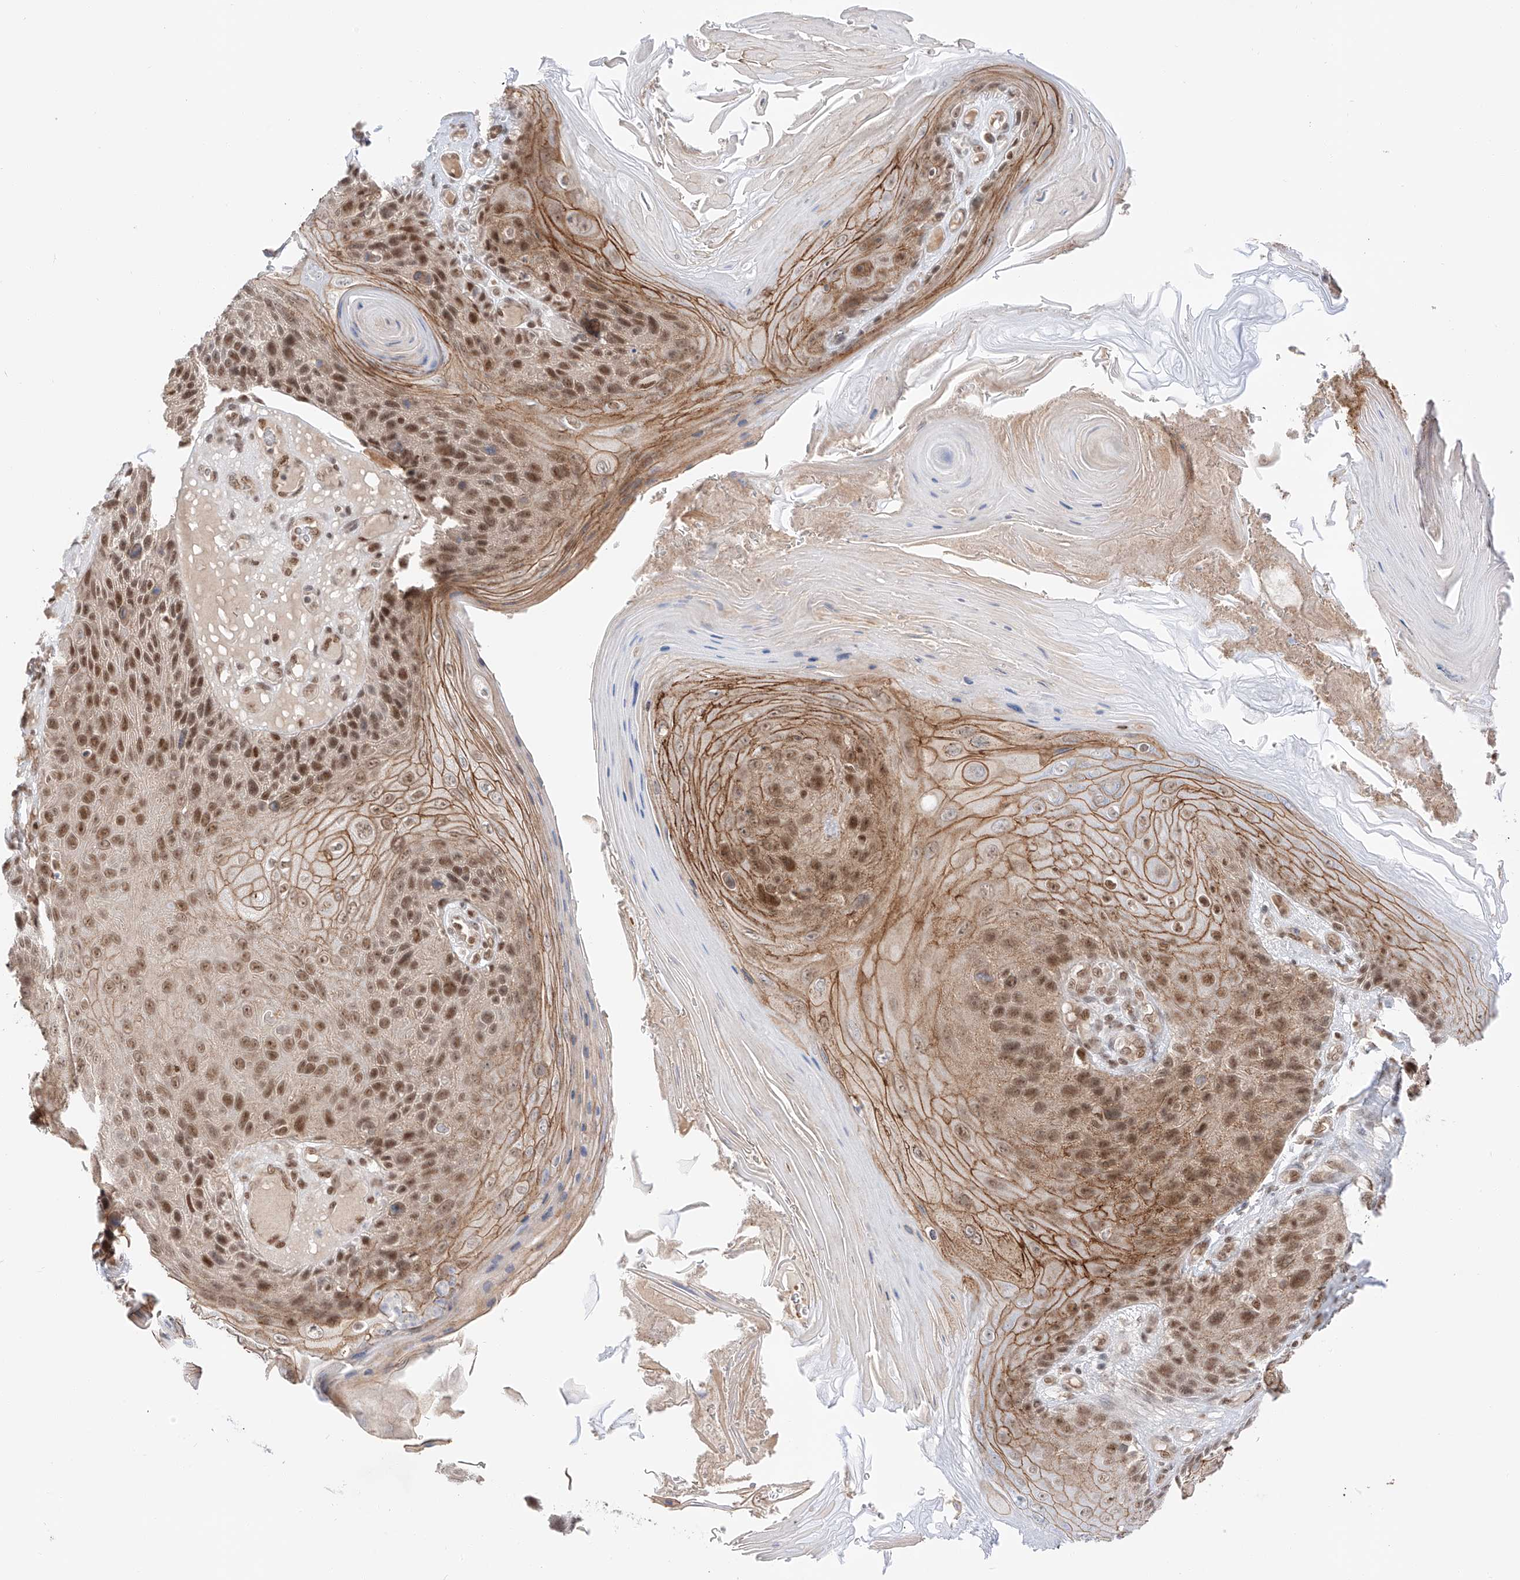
{"staining": {"intensity": "moderate", "quantity": ">75%", "location": "cytoplasmic/membranous,nuclear"}, "tissue": "skin cancer", "cell_type": "Tumor cells", "image_type": "cancer", "snomed": [{"axis": "morphology", "description": "Squamous cell carcinoma, NOS"}, {"axis": "topography", "description": "Skin"}], "caption": "The image reveals immunohistochemical staining of skin squamous cell carcinoma. There is moderate cytoplasmic/membranous and nuclear staining is seen in about >75% of tumor cells.", "gene": "POGK", "patient": {"sex": "female", "age": 88}}